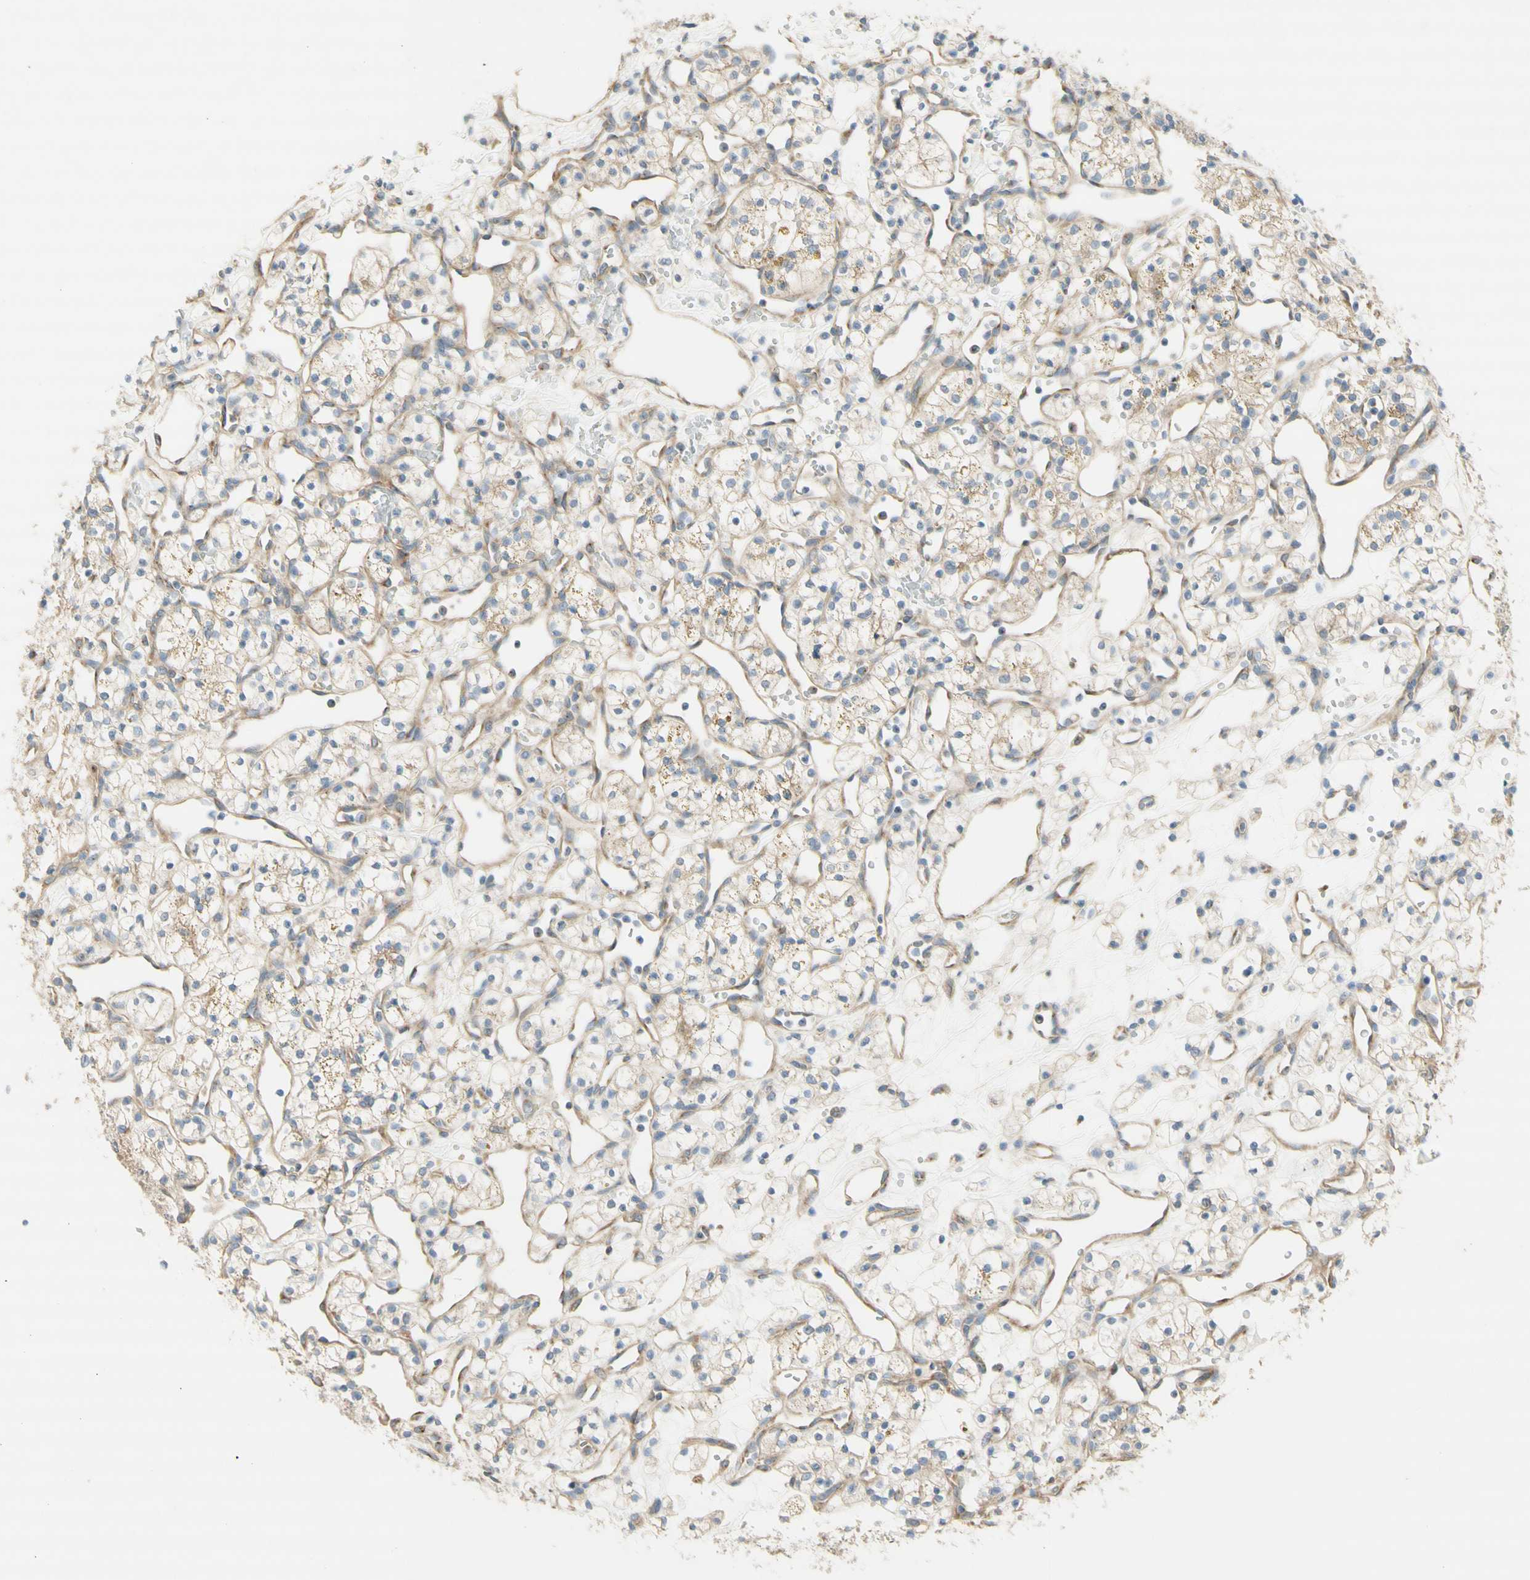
{"staining": {"intensity": "weak", "quantity": "<25%", "location": "cytoplasmic/membranous"}, "tissue": "renal cancer", "cell_type": "Tumor cells", "image_type": "cancer", "snomed": [{"axis": "morphology", "description": "Adenocarcinoma, NOS"}, {"axis": "topography", "description": "Kidney"}], "caption": "Histopathology image shows no protein expression in tumor cells of renal adenocarcinoma tissue.", "gene": "DYNC1H1", "patient": {"sex": "female", "age": 60}}